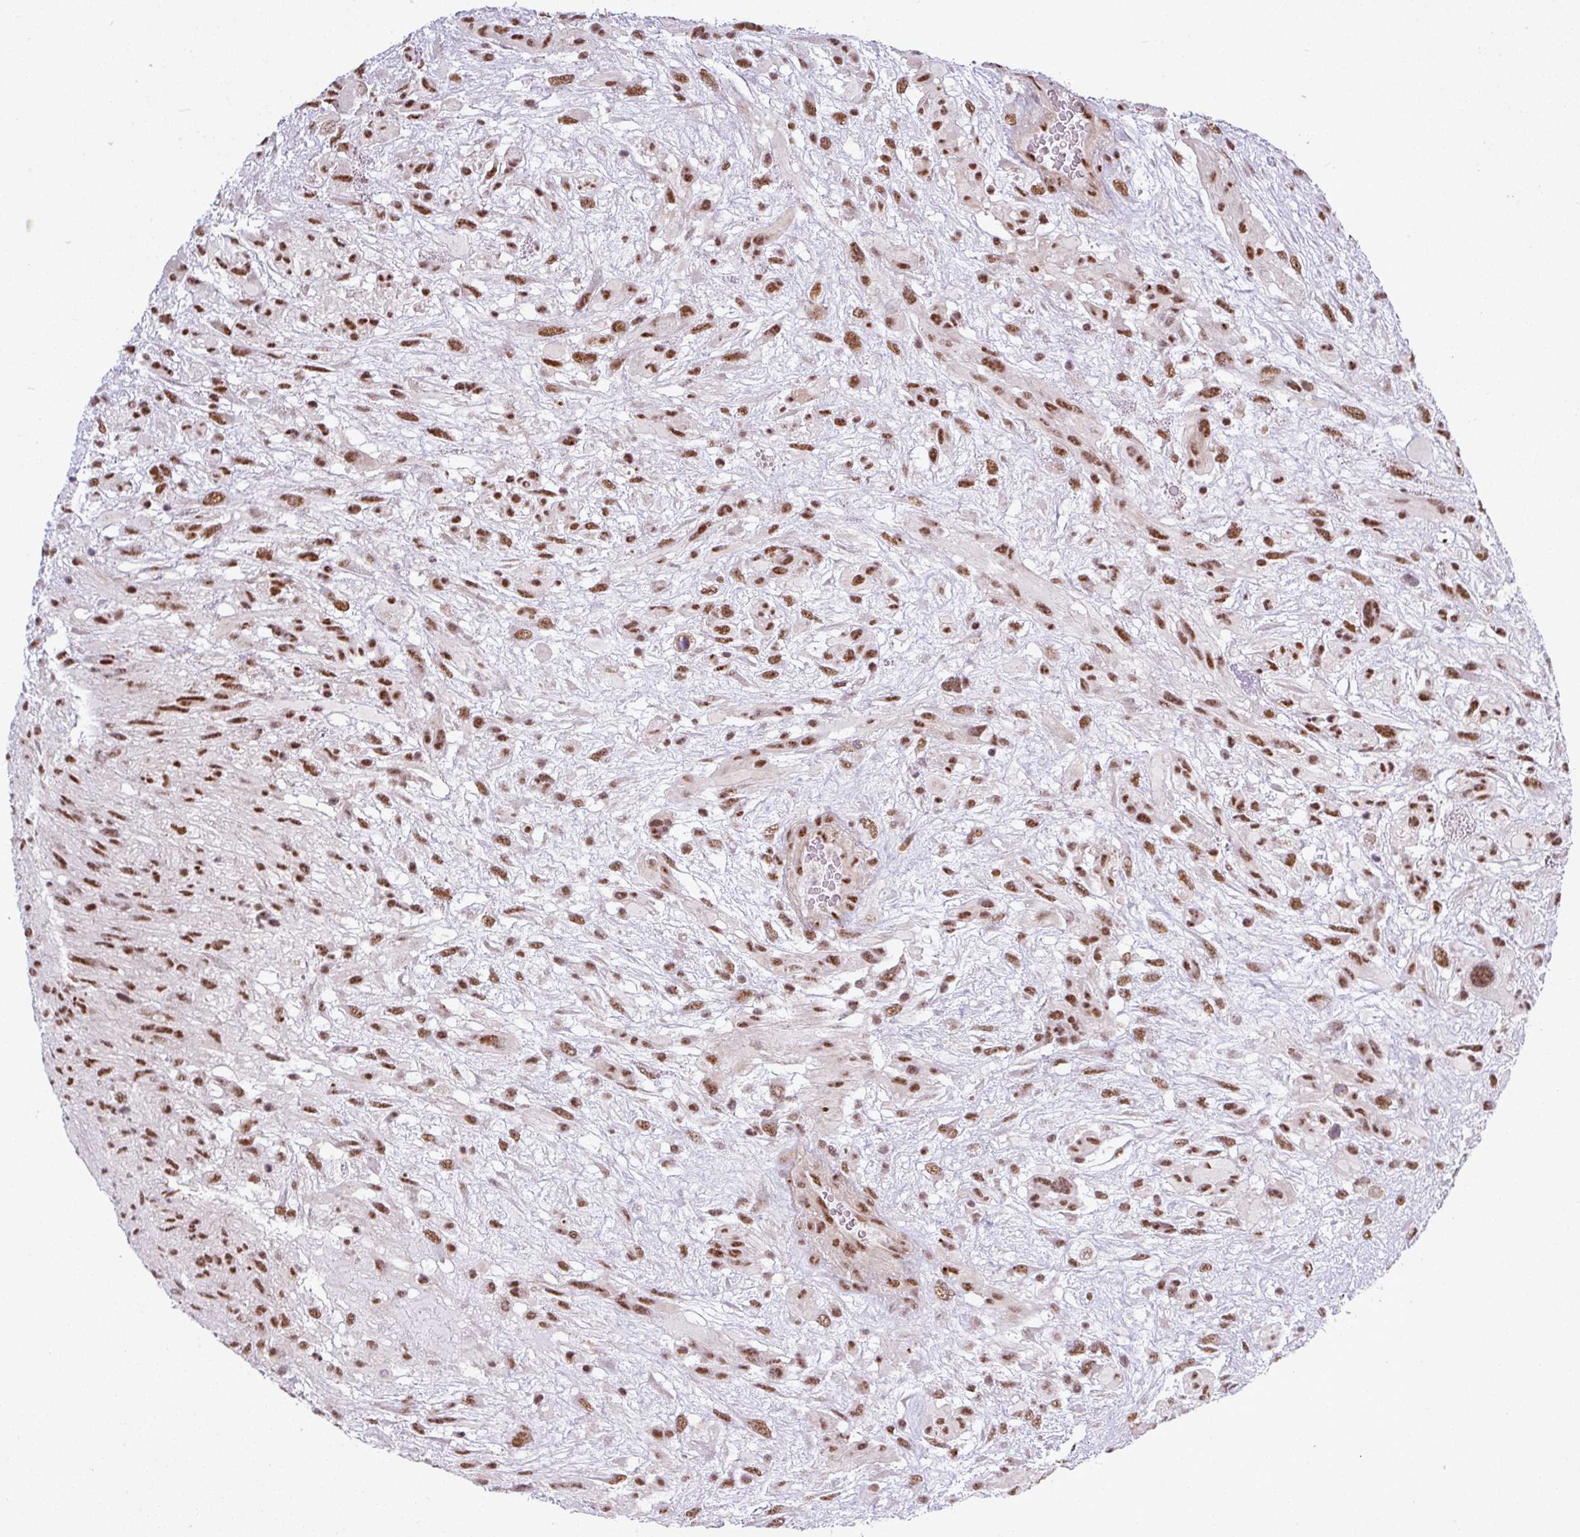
{"staining": {"intensity": "strong", "quantity": ">75%", "location": "nuclear"}, "tissue": "glioma", "cell_type": "Tumor cells", "image_type": "cancer", "snomed": [{"axis": "morphology", "description": "Glioma, malignant, High grade"}, {"axis": "topography", "description": "Brain"}], "caption": "Immunohistochemical staining of glioma displays high levels of strong nuclear protein expression in approximately >75% of tumor cells.", "gene": "ZNF217", "patient": {"sex": "male", "age": 61}}